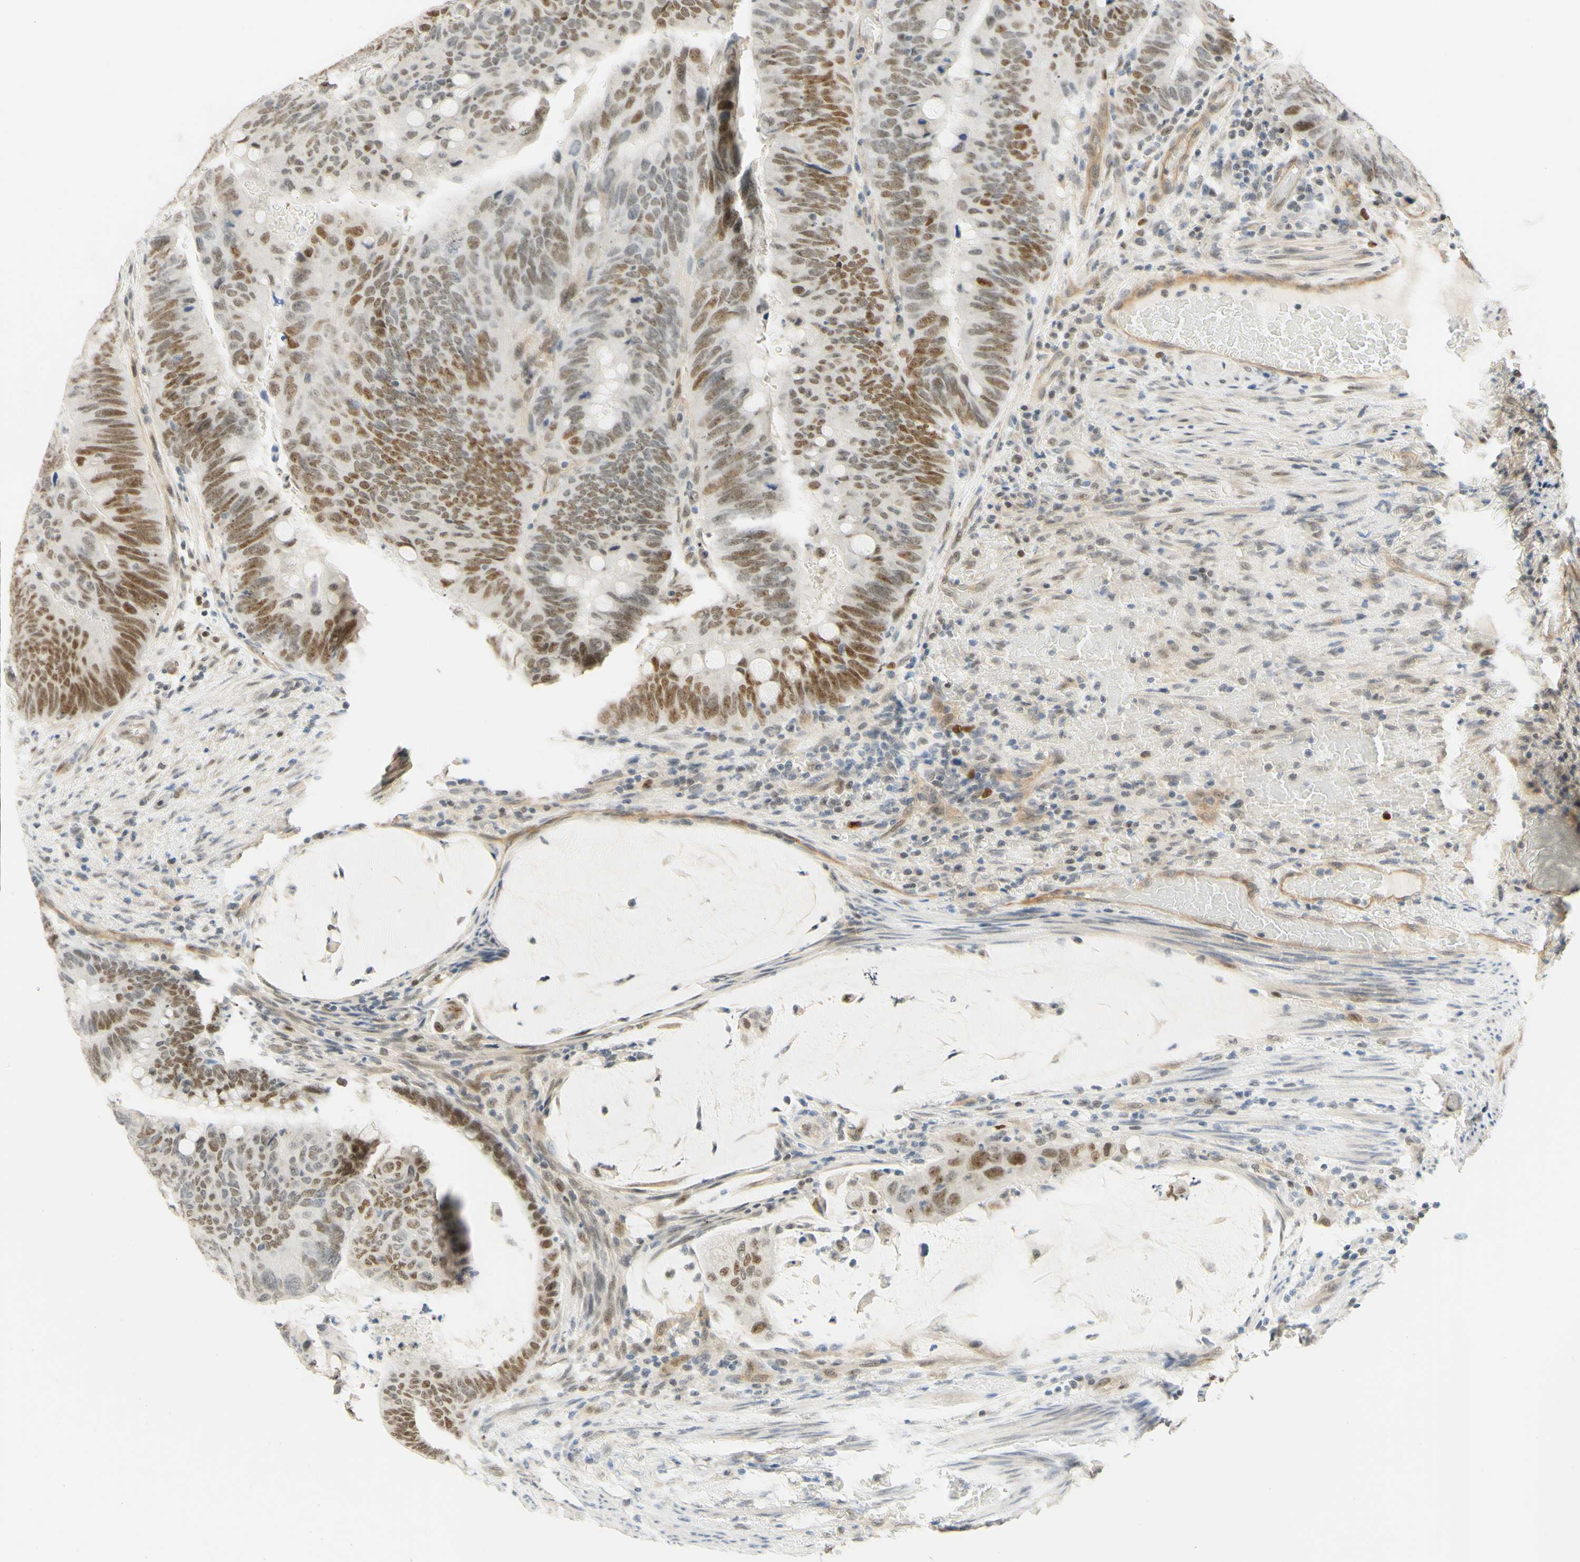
{"staining": {"intensity": "moderate", "quantity": "25%-75%", "location": "nuclear"}, "tissue": "colorectal cancer", "cell_type": "Tumor cells", "image_type": "cancer", "snomed": [{"axis": "morphology", "description": "Normal tissue, NOS"}, {"axis": "morphology", "description": "Adenocarcinoma, NOS"}, {"axis": "topography", "description": "Rectum"}, {"axis": "topography", "description": "Peripheral nerve tissue"}], "caption": "Colorectal cancer stained with immunohistochemistry reveals moderate nuclear positivity in approximately 25%-75% of tumor cells. Nuclei are stained in blue.", "gene": "POLB", "patient": {"sex": "male", "age": 92}}